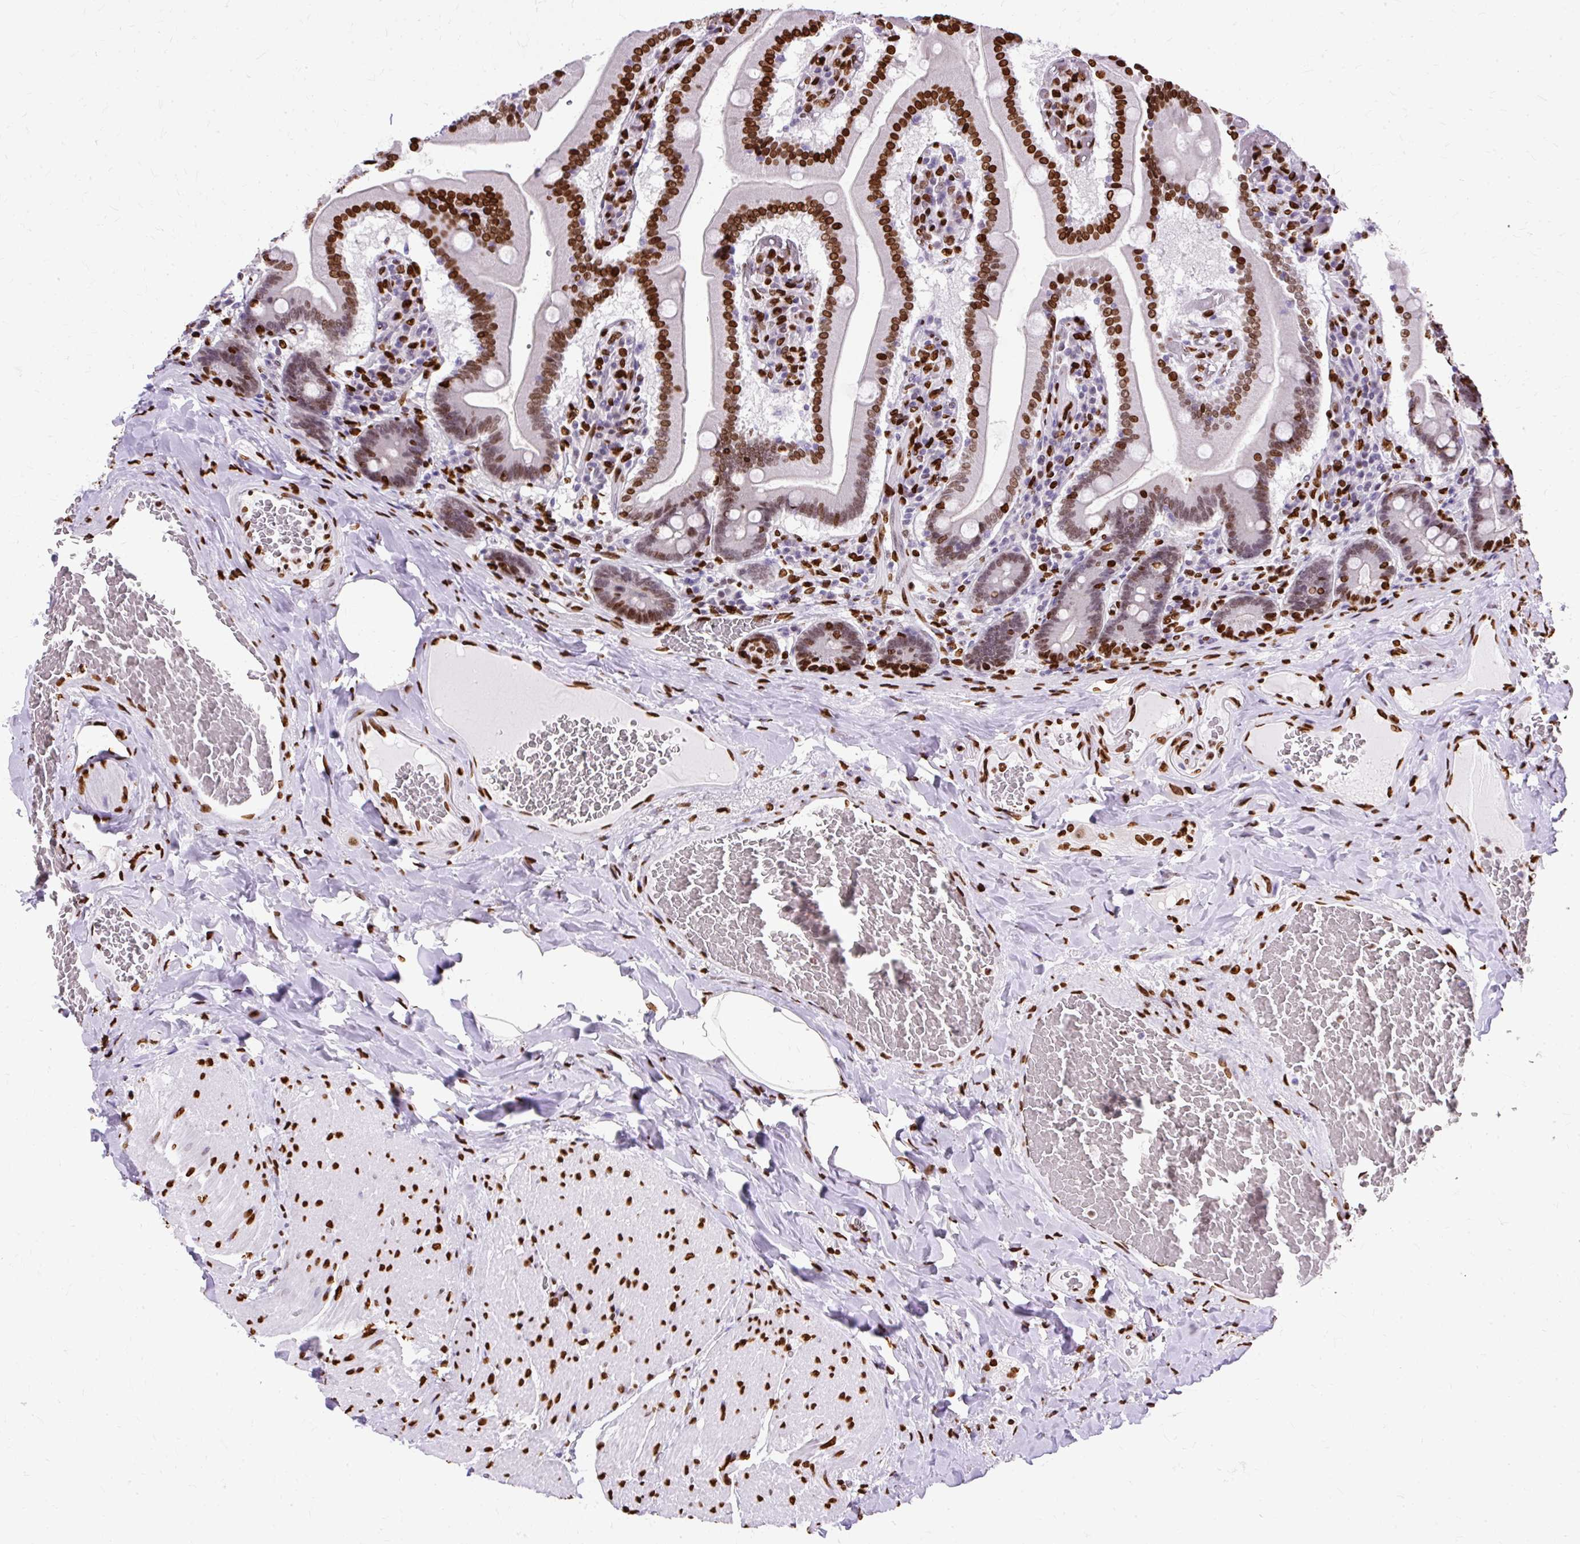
{"staining": {"intensity": "strong", "quantity": ">75%", "location": "nuclear"}, "tissue": "duodenum", "cell_type": "Glandular cells", "image_type": "normal", "snomed": [{"axis": "morphology", "description": "Normal tissue, NOS"}, {"axis": "topography", "description": "Duodenum"}], "caption": "A high amount of strong nuclear staining is identified in about >75% of glandular cells in benign duodenum. (Brightfield microscopy of DAB IHC at high magnification).", "gene": "TMEM184C", "patient": {"sex": "female", "age": 62}}